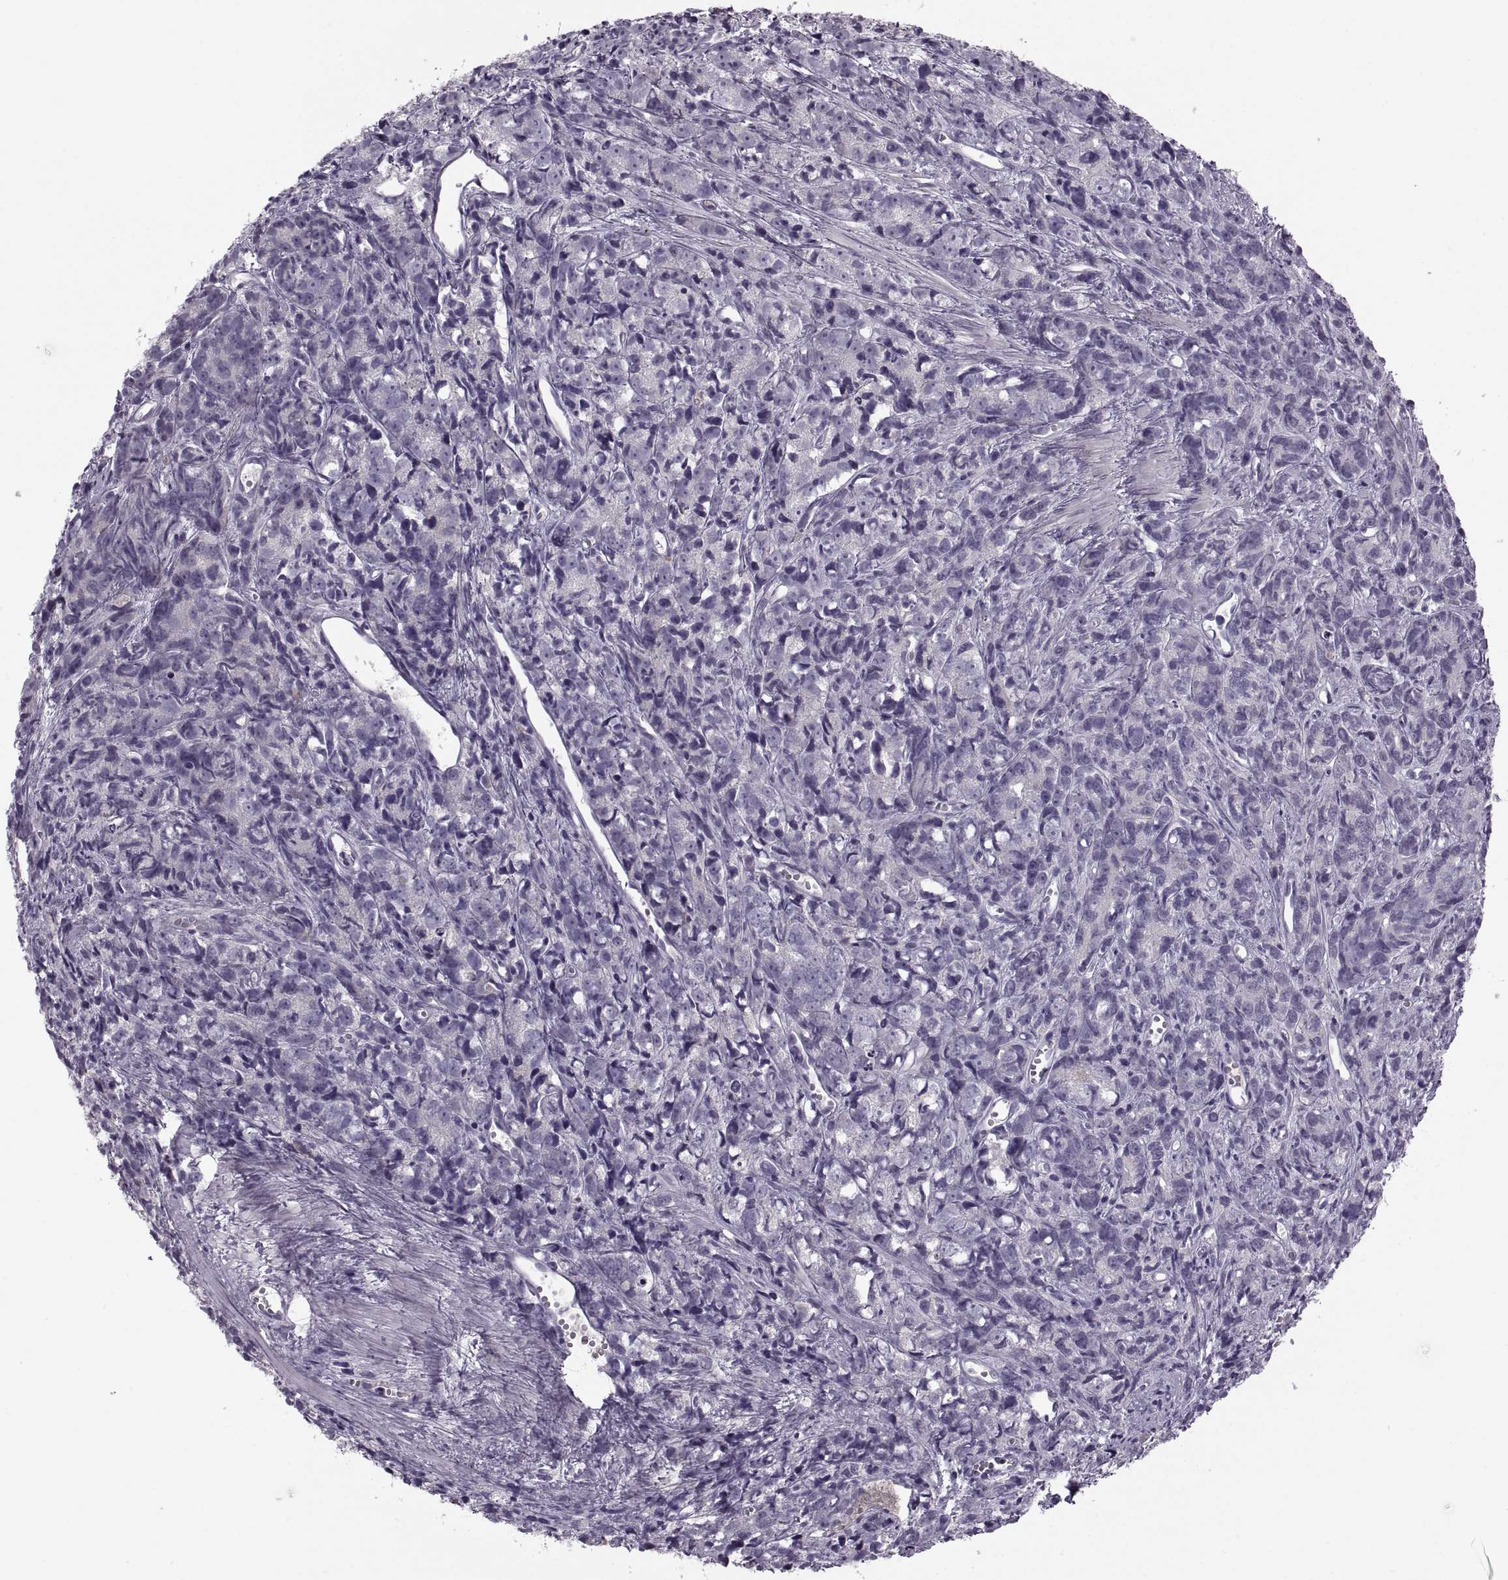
{"staining": {"intensity": "negative", "quantity": "none", "location": "none"}, "tissue": "prostate cancer", "cell_type": "Tumor cells", "image_type": "cancer", "snomed": [{"axis": "morphology", "description": "Adenocarcinoma, High grade"}, {"axis": "topography", "description": "Prostate"}], "caption": "An image of human adenocarcinoma (high-grade) (prostate) is negative for staining in tumor cells. Brightfield microscopy of immunohistochemistry stained with DAB (3,3'-diaminobenzidine) (brown) and hematoxylin (blue), captured at high magnification.", "gene": "H2AP", "patient": {"sex": "male", "age": 77}}